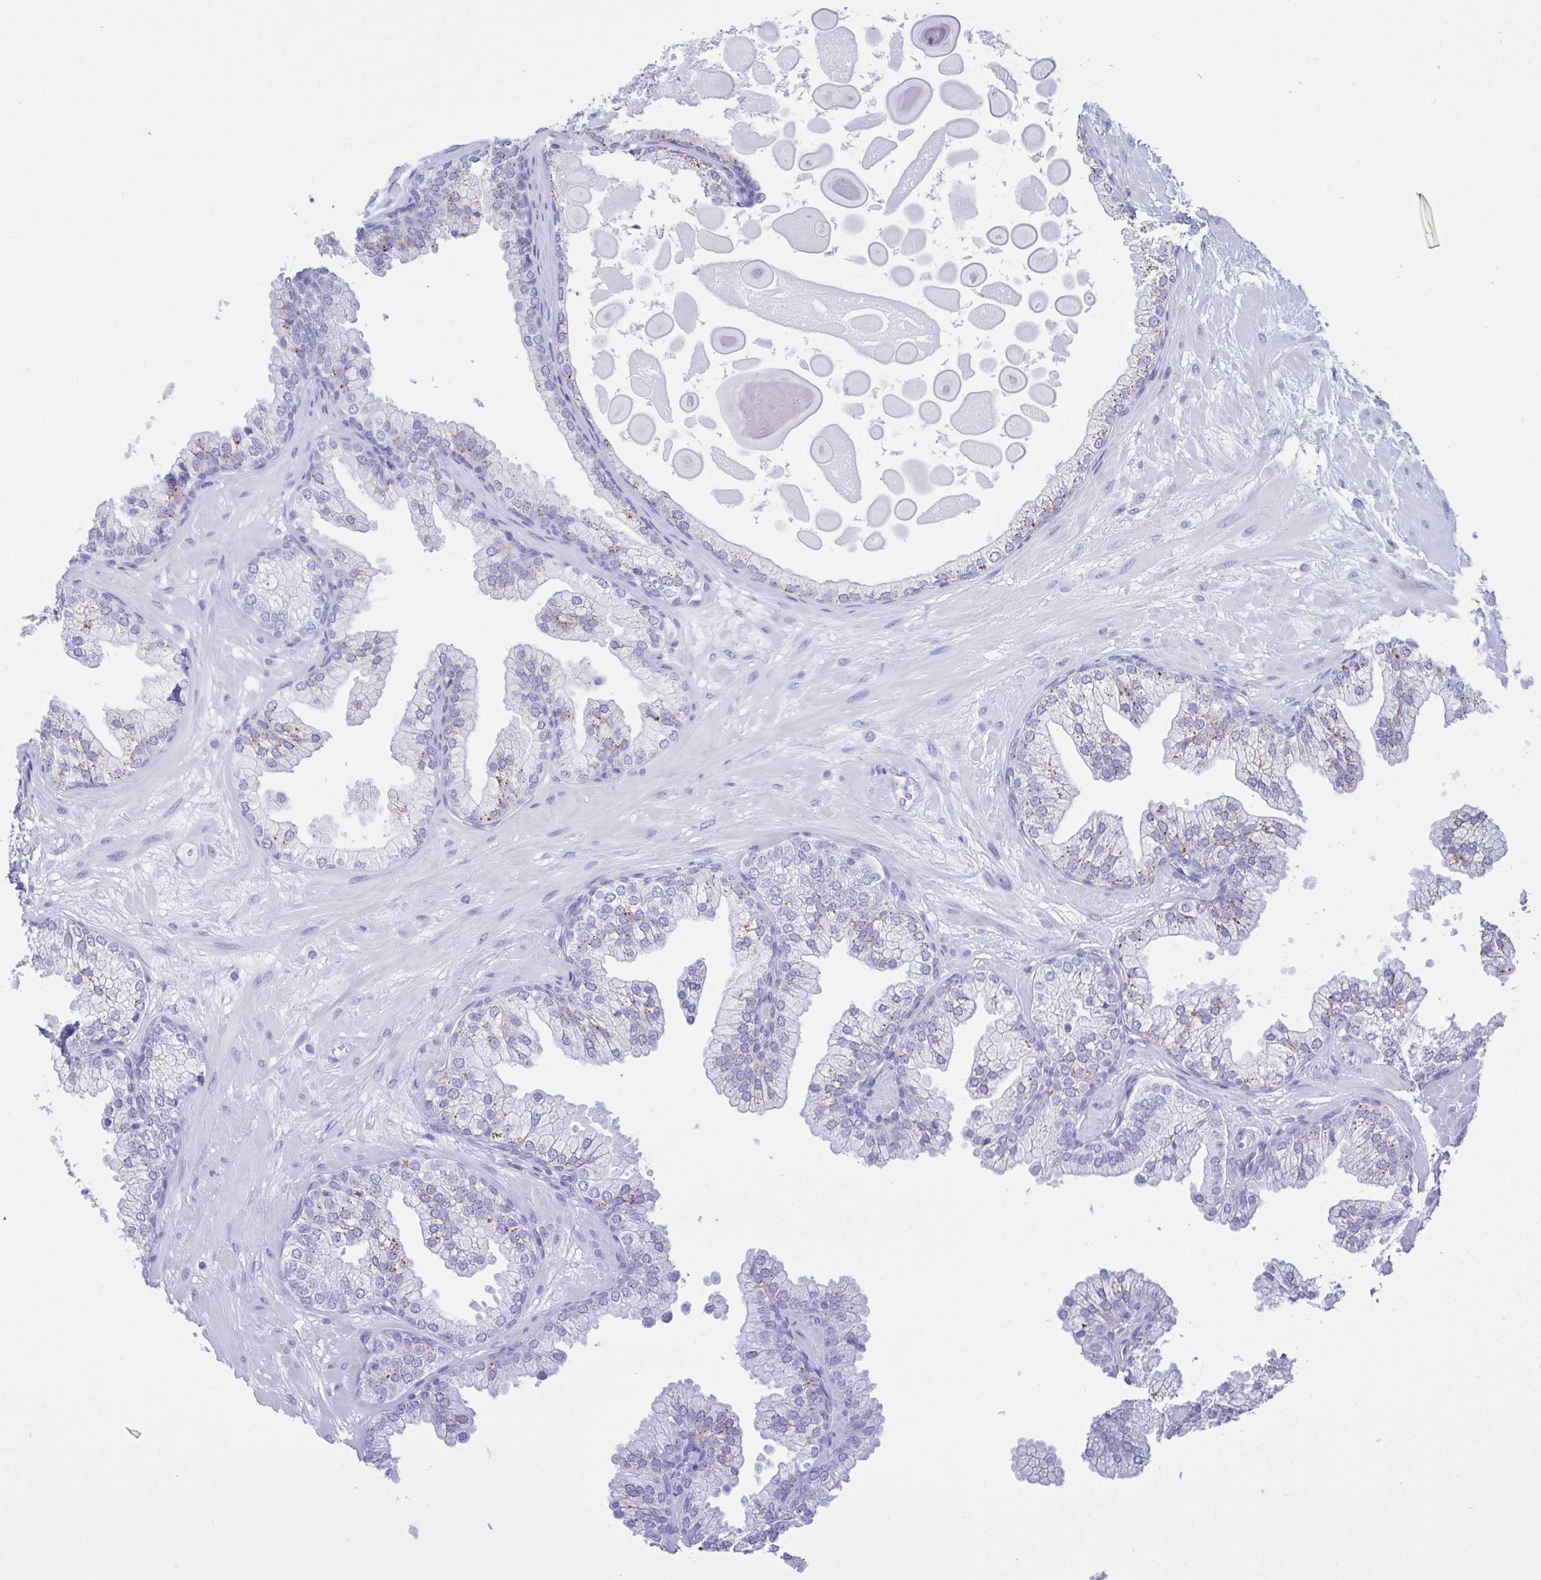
{"staining": {"intensity": "moderate", "quantity": "25%-75%", "location": "cytoplasmic/membranous"}, "tissue": "prostate", "cell_type": "Glandular cells", "image_type": "normal", "snomed": [{"axis": "morphology", "description": "Normal tissue, NOS"}, {"axis": "topography", "description": "Prostate"}, {"axis": "topography", "description": "Peripheral nerve tissue"}], "caption": "Prostate stained for a protein (brown) shows moderate cytoplasmic/membranous positive expression in about 25%-75% of glandular cells.", "gene": "SELENOV", "patient": {"sex": "male", "age": 61}}